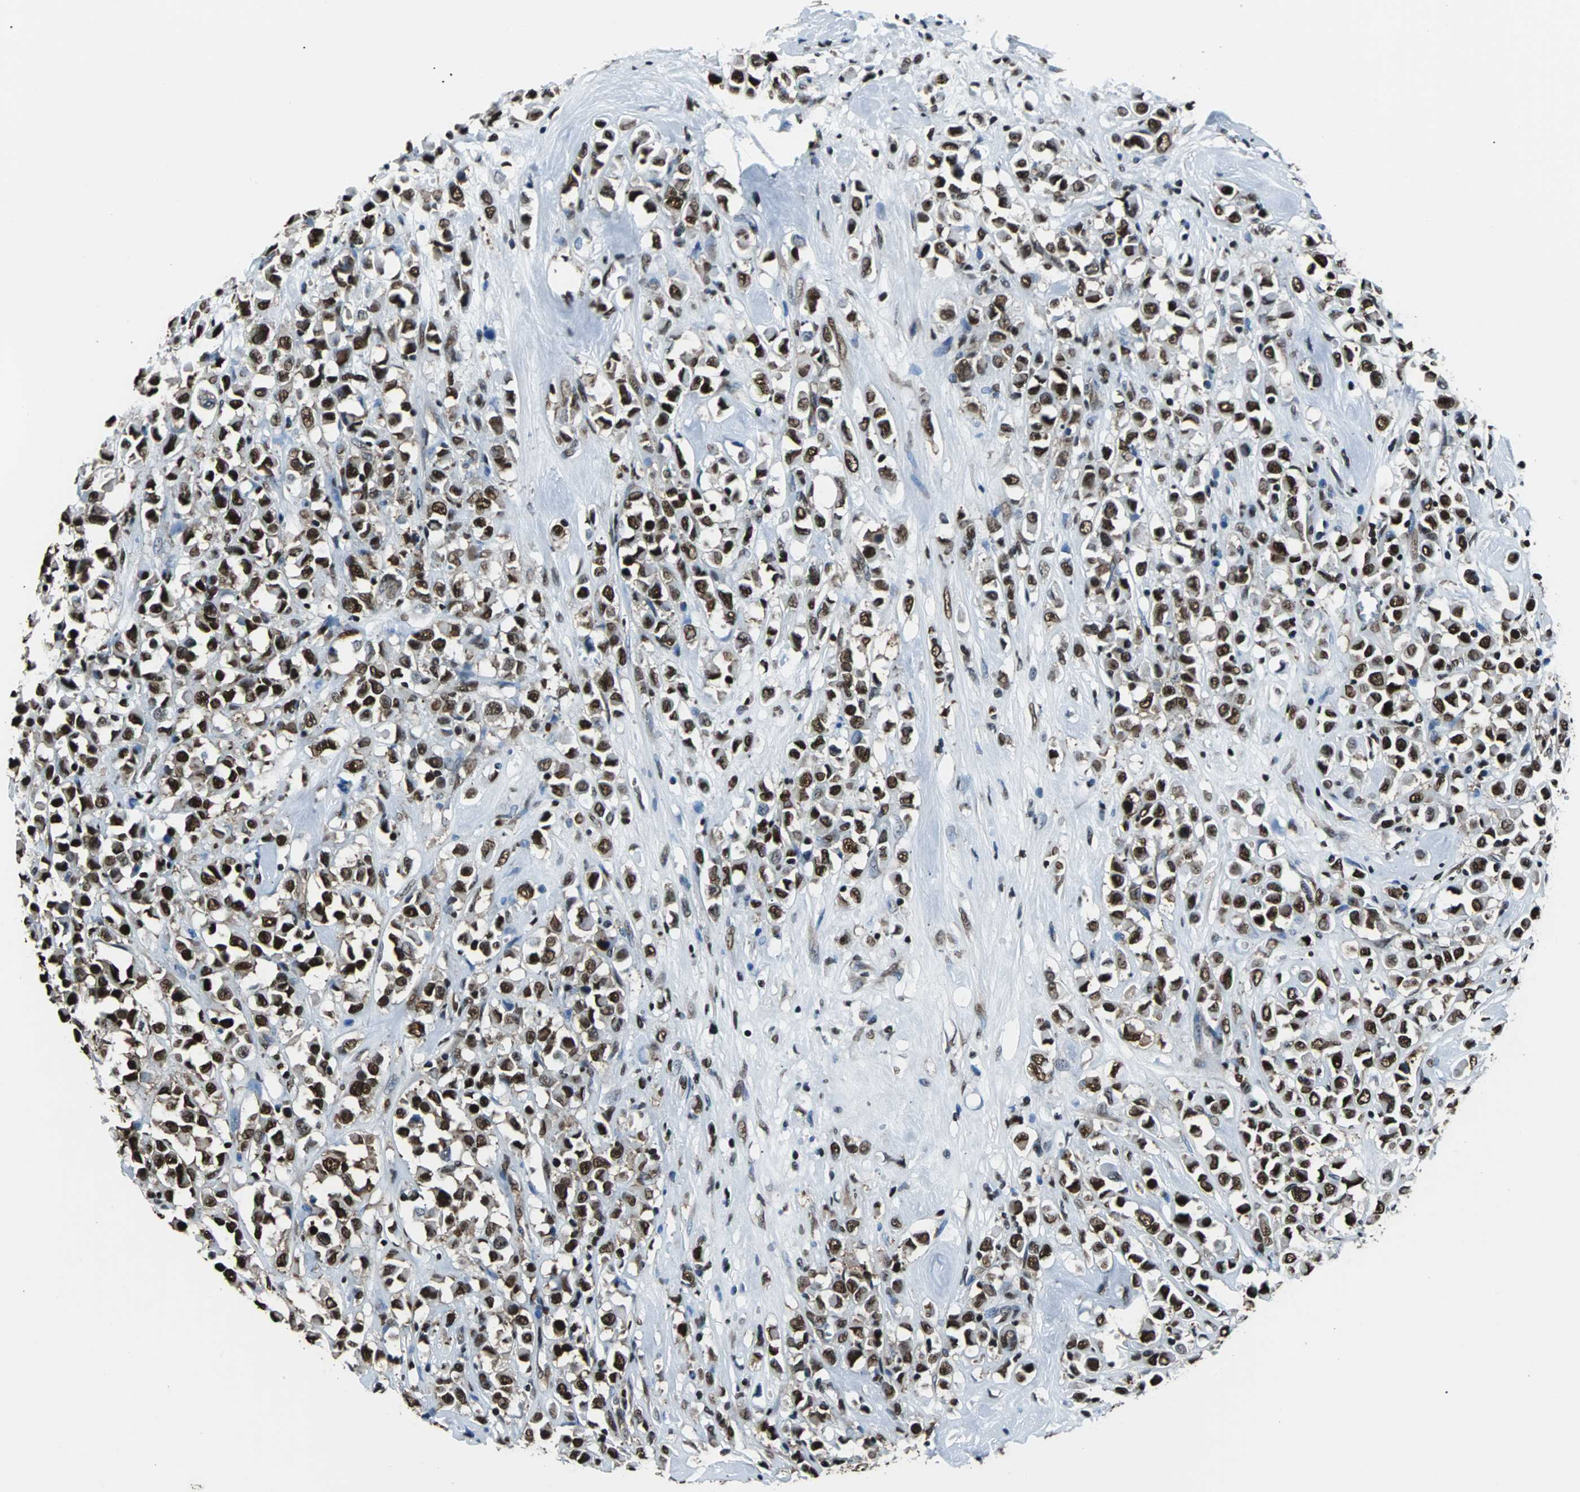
{"staining": {"intensity": "strong", "quantity": ">75%", "location": "nuclear"}, "tissue": "breast cancer", "cell_type": "Tumor cells", "image_type": "cancer", "snomed": [{"axis": "morphology", "description": "Duct carcinoma"}, {"axis": "topography", "description": "Breast"}], "caption": "The immunohistochemical stain highlights strong nuclear positivity in tumor cells of breast infiltrating ductal carcinoma tissue.", "gene": "FUBP1", "patient": {"sex": "female", "age": 61}}